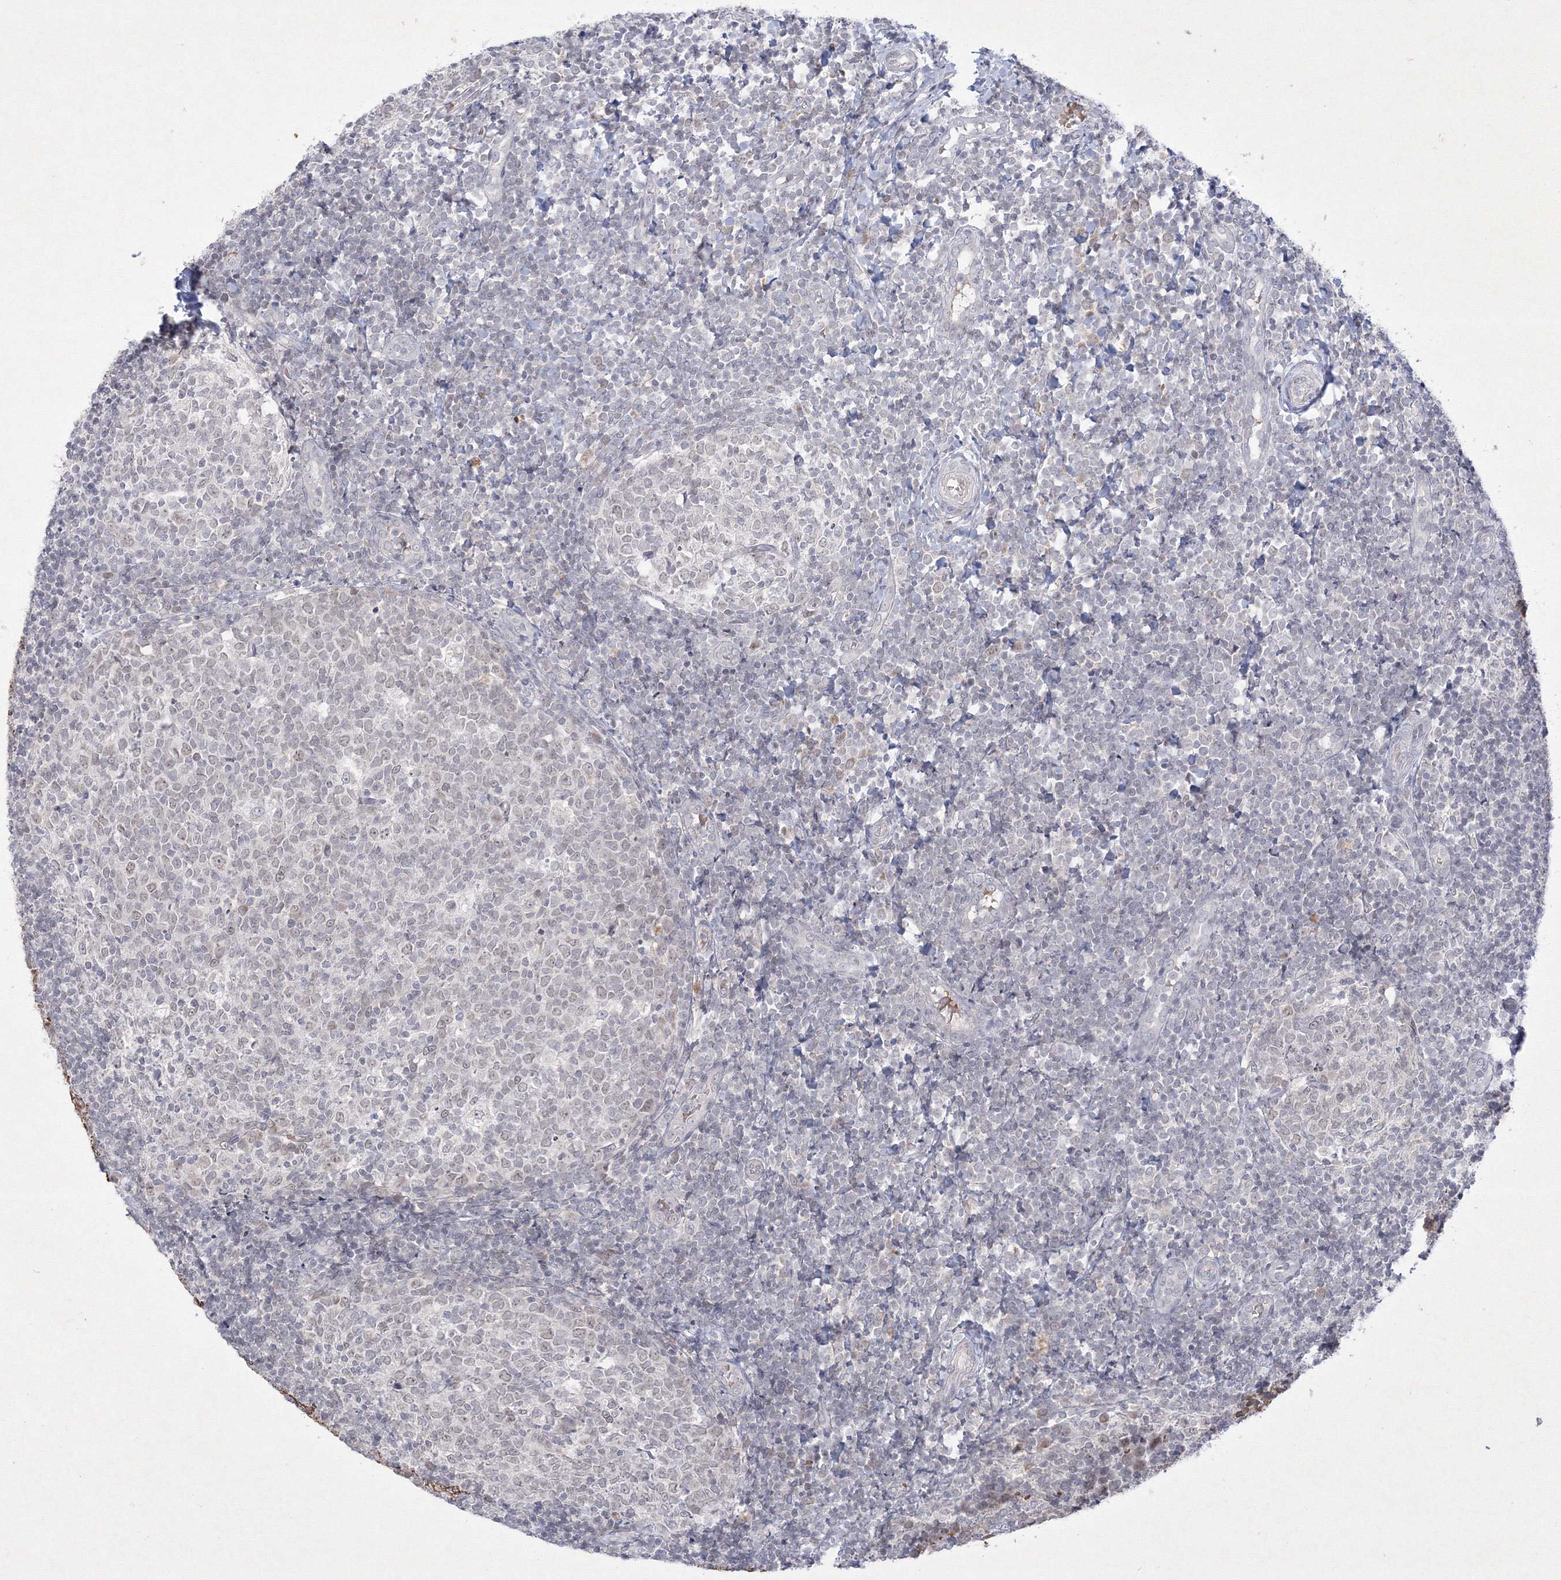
{"staining": {"intensity": "weak", "quantity": "<25%", "location": "nuclear"}, "tissue": "tonsil", "cell_type": "Germinal center cells", "image_type": "normal", "snomed": [{"axis": "morphology", "description": "Normal tissue, NOS"}, {"axis": "topography", "description": "Tonsil"}], "caption": "This histopathology image is of normal tonsil stained with immunohistochemistry to label a protein in brown with the nuclei are counter-stained blue. There is no expression in germinal center cells. (Brightfield microscopy of DAB (3,3'-diaminobenzidine) immunohistochemistry (IHC) at high magnification).", "gene": "NXPE3", "patient": {"sex": "female", "age": 19}}